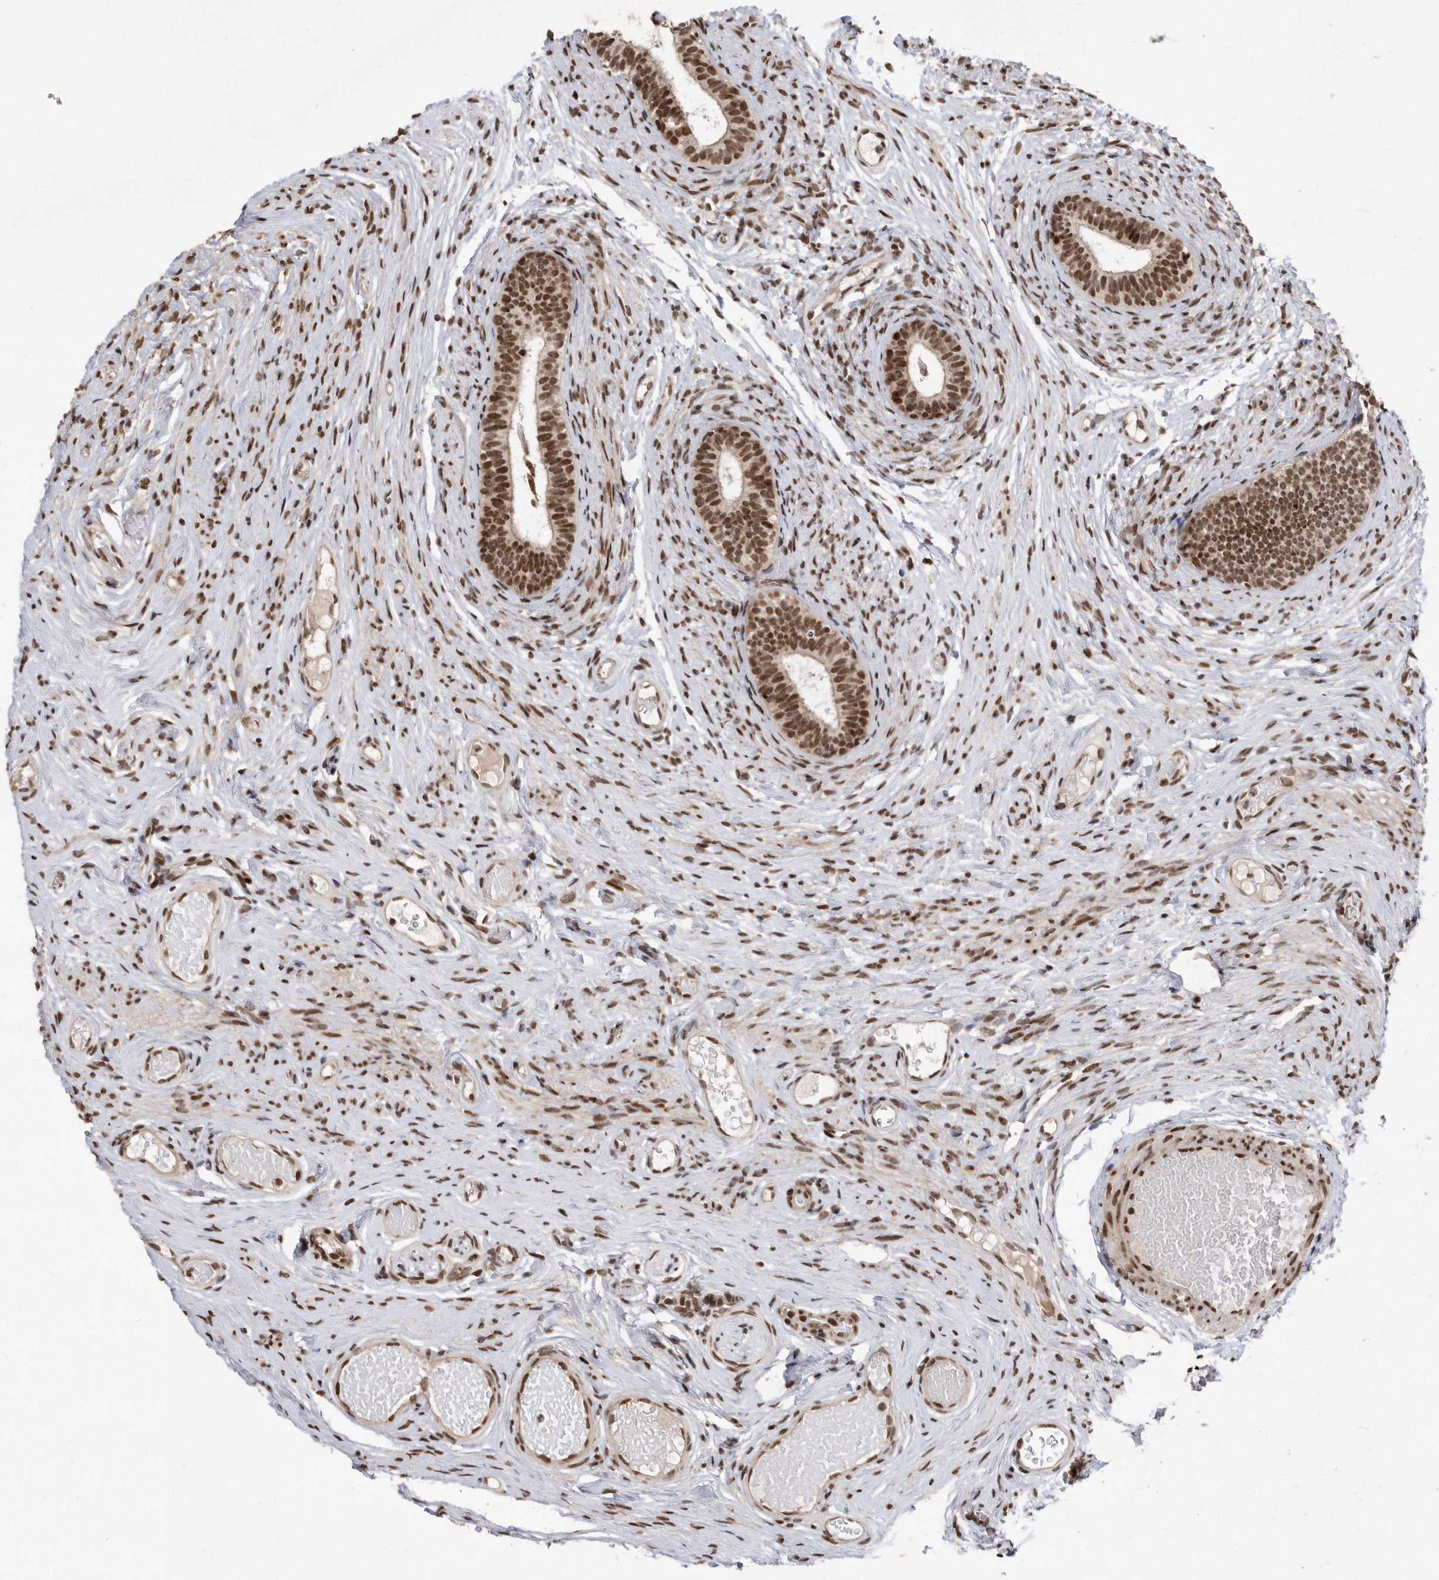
{"staining": {"intensity": "strong", "quantity": ">75%", "location": "nuclear"}, "tissue": "epididymis", "cell_type": "Glandular cells", "image_type": "normal", "snomed": [{"axis": "morphology", "description": "Normal tissue, NOS"}, {"axis": "topography", "description": "Epididymis"}], "caption": "Protein staining displays strong nuclear positivity in about >75% of glandular cells in benign epididymis. The staining is performed using DAB brown chromogen to label protein expression. The nuclei are counter-stained blue using hematoxylin.", "gene": "TDRD3", "patient": {"sex": "male", "age": 9}}